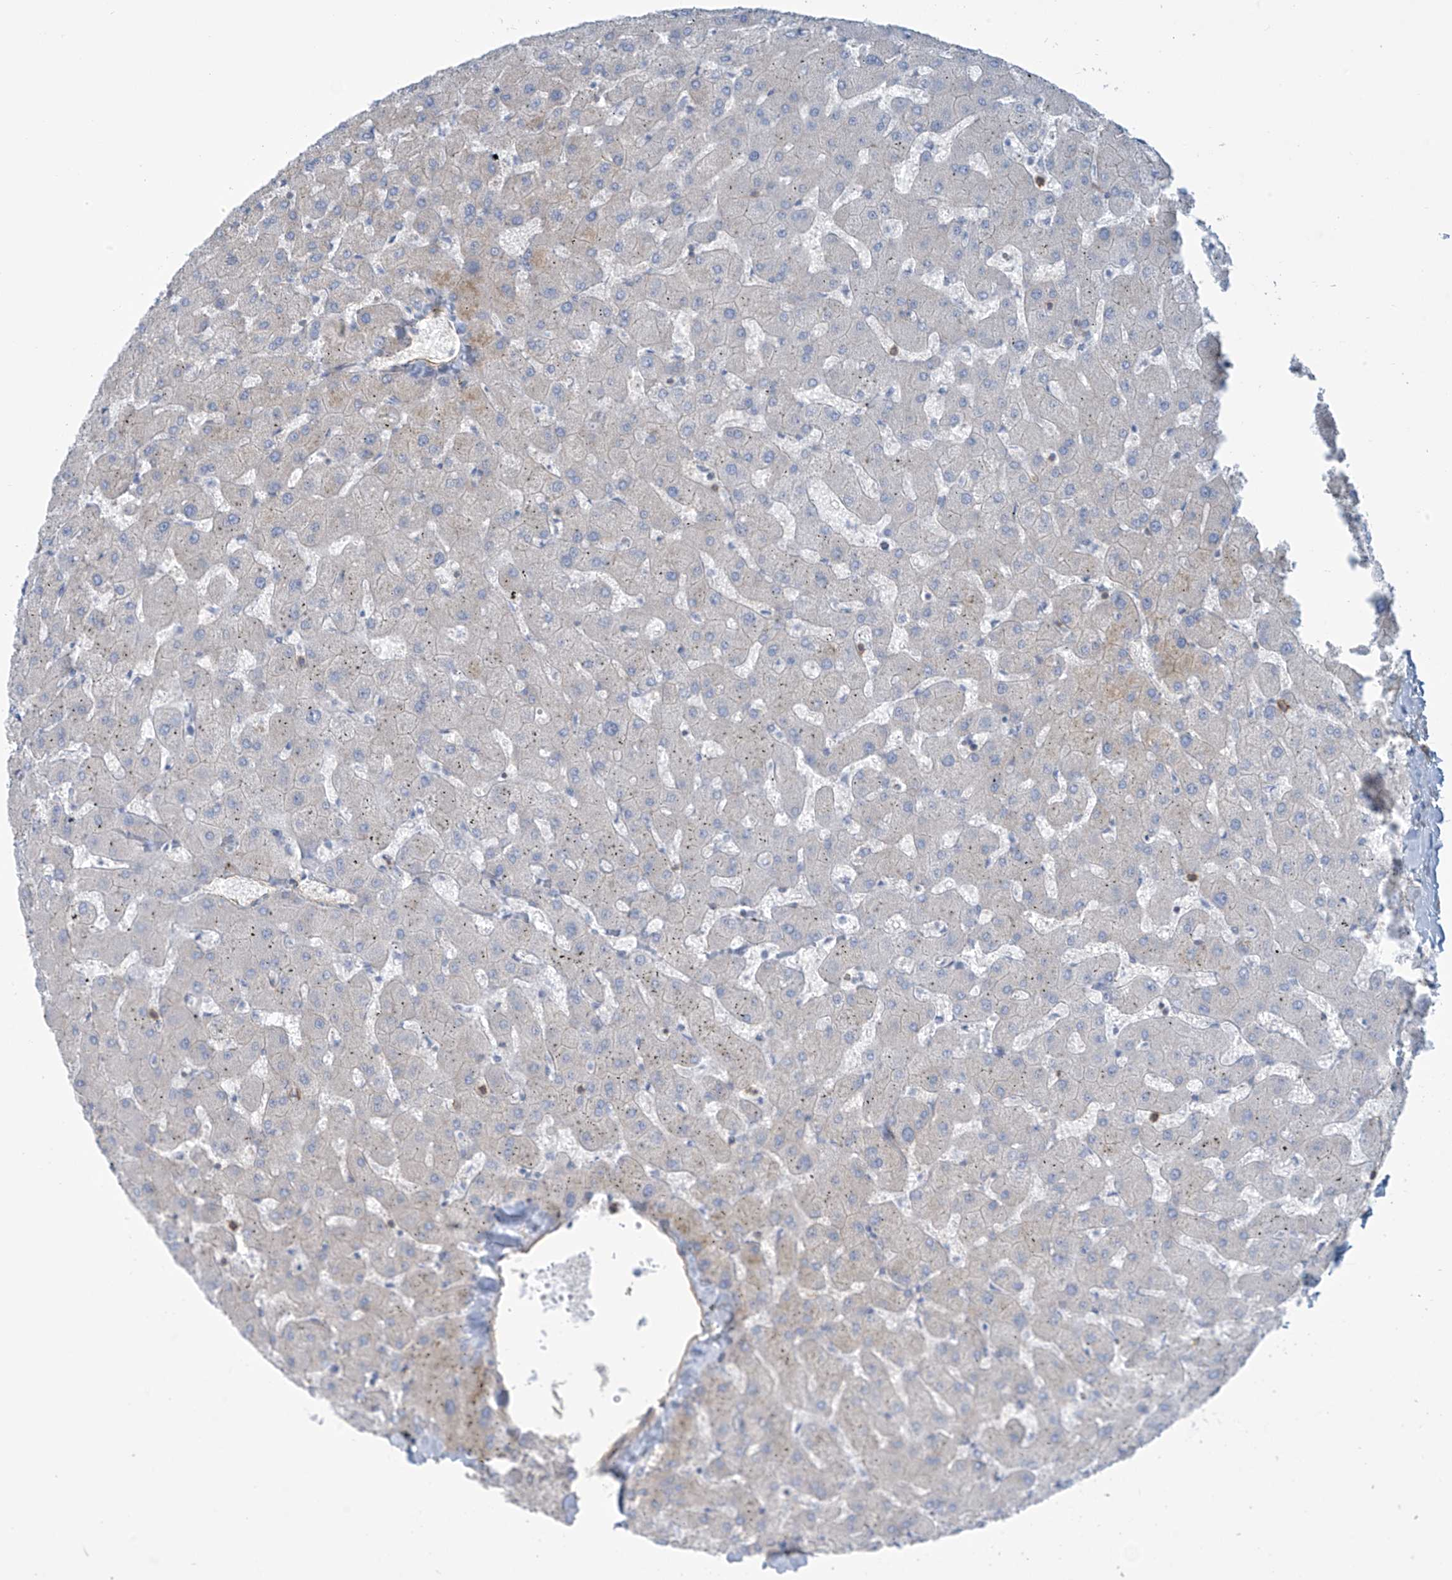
{"staining": {"intensity": "negative", "quantity": "none", "location": "none"}, "tissue": "liver", "cell_type": "Cholangiocytes", "image_type": "normal", "snomed": [{"axis": "morphology", "description": "Normal tissue, NOS"}, {"axis": "topography", "description": "Liver"}], "caption": "Immunohistochemistry photomicrograph of benign human liver stained for a protein (brown), which reveals no staining in cholangiocytes.", "gene": "ZNF846", "patient": {"sex": "female", "age": 63}}